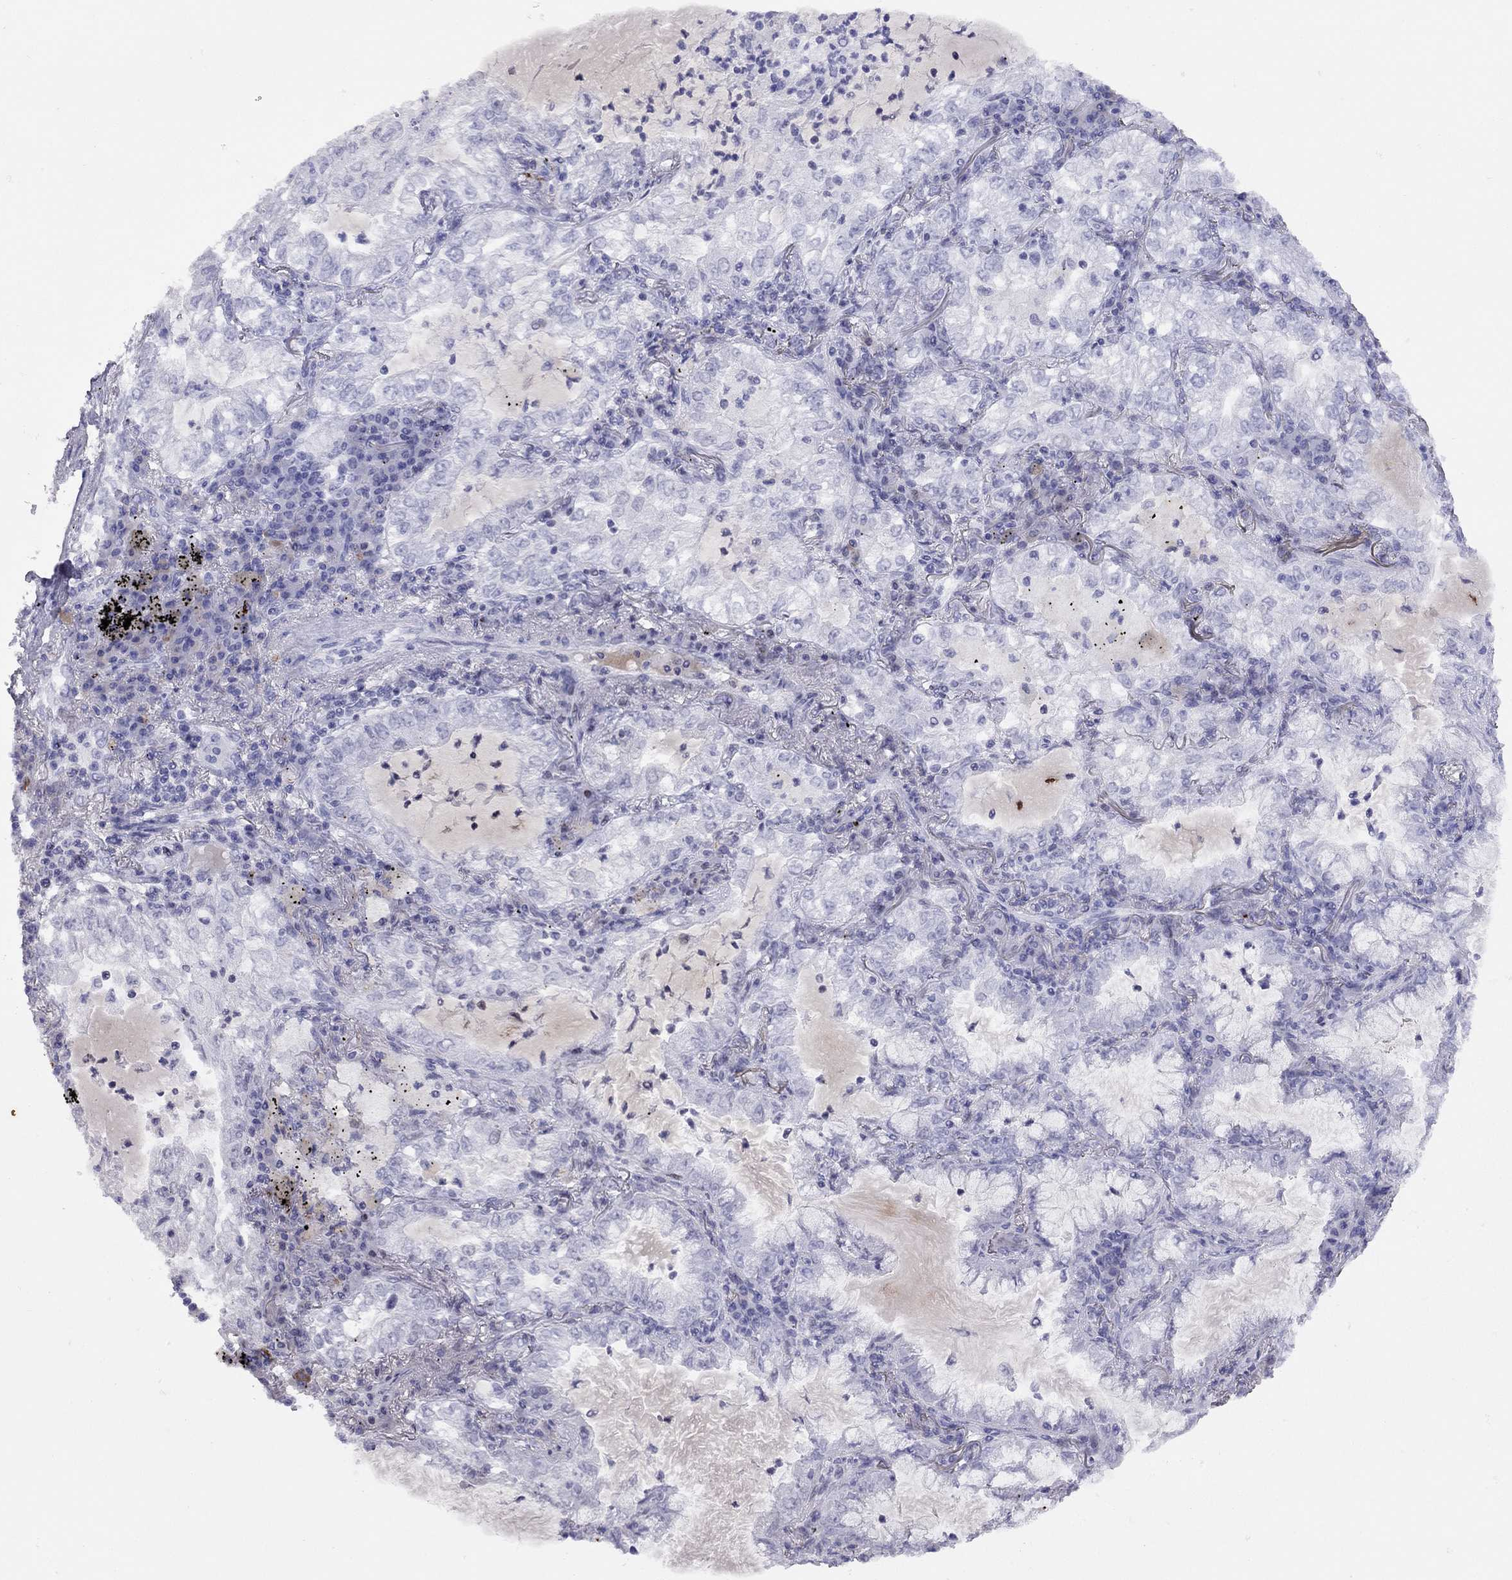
{"staining": {"intensity": "negative", "quantity": "none", "location": "none"}, "tissue": "lung cancer", "cell_type": "Tumor cells", "image_type": "cancer", "snomed": [{"axis": "morphology", "description": "Adenocarcinoma, NOS"}, {"axis": "topography", "description": "Lung"}], "caption": "An image of adenocarcinoma (lung) stained for a protein shows no brown staining in tumor cells.", "gene": "GRIA2", "patient": {"sex": "female", "age": 73}}